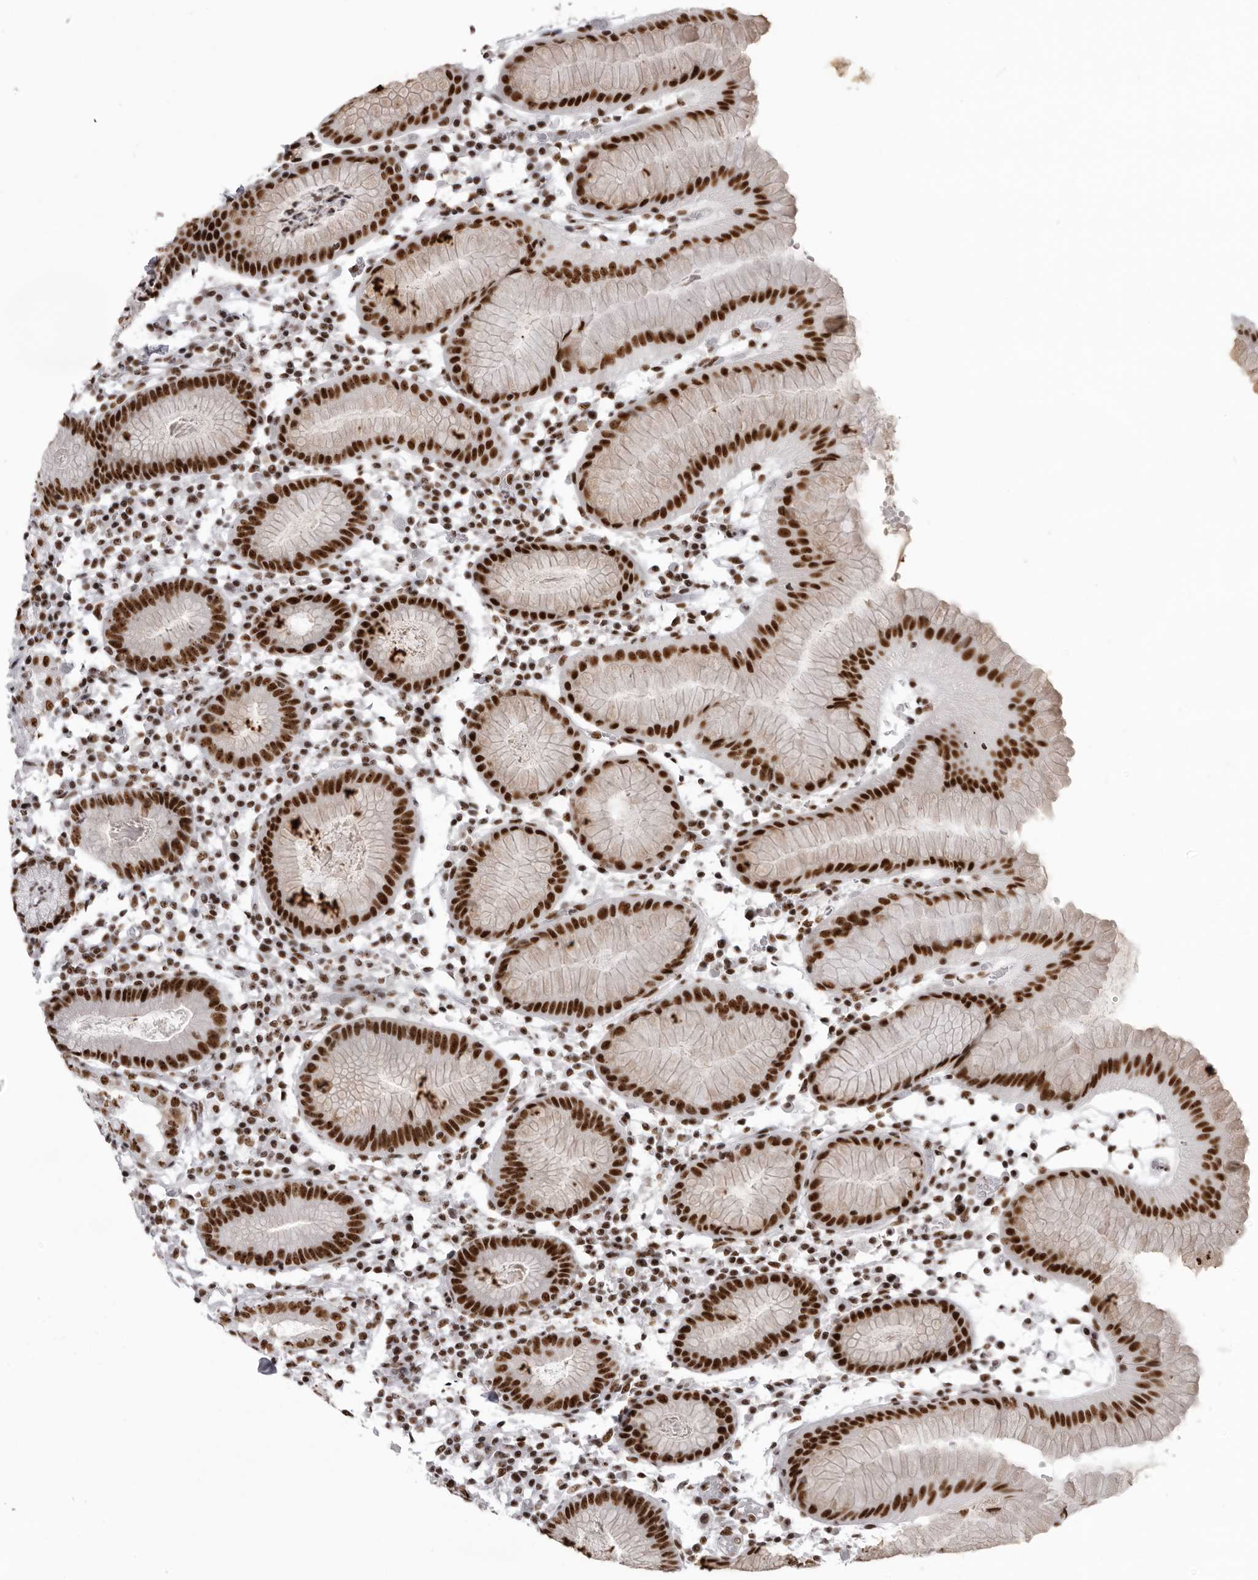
{"staining": {"intensity": "strong", "quantity": ">75%", "location": "nuclear"}, "tissue": "stomach", "cell_type": "Glandular cells", "image_type": "normal", "snomed": [{"axis": "morphology", "description": "Normal tissue, NOS"}, {"axis": "topography", "description": "Stomach"}, {"axis": "topography", "description": "Stomach, lower"}], "caption": "Immunohistochemical staining of normal human stomach reveals >75% levels of strong nuclear protein staining in about >75% of glandular cells. The staining was performed using DAB (3,3'-diaminobenzidine), with brown indicating positive protein expression. Nuclei are stained blue with hematoxylin.", "gene": "DHX9", "patient": {"sex": "female", "age": 75}}